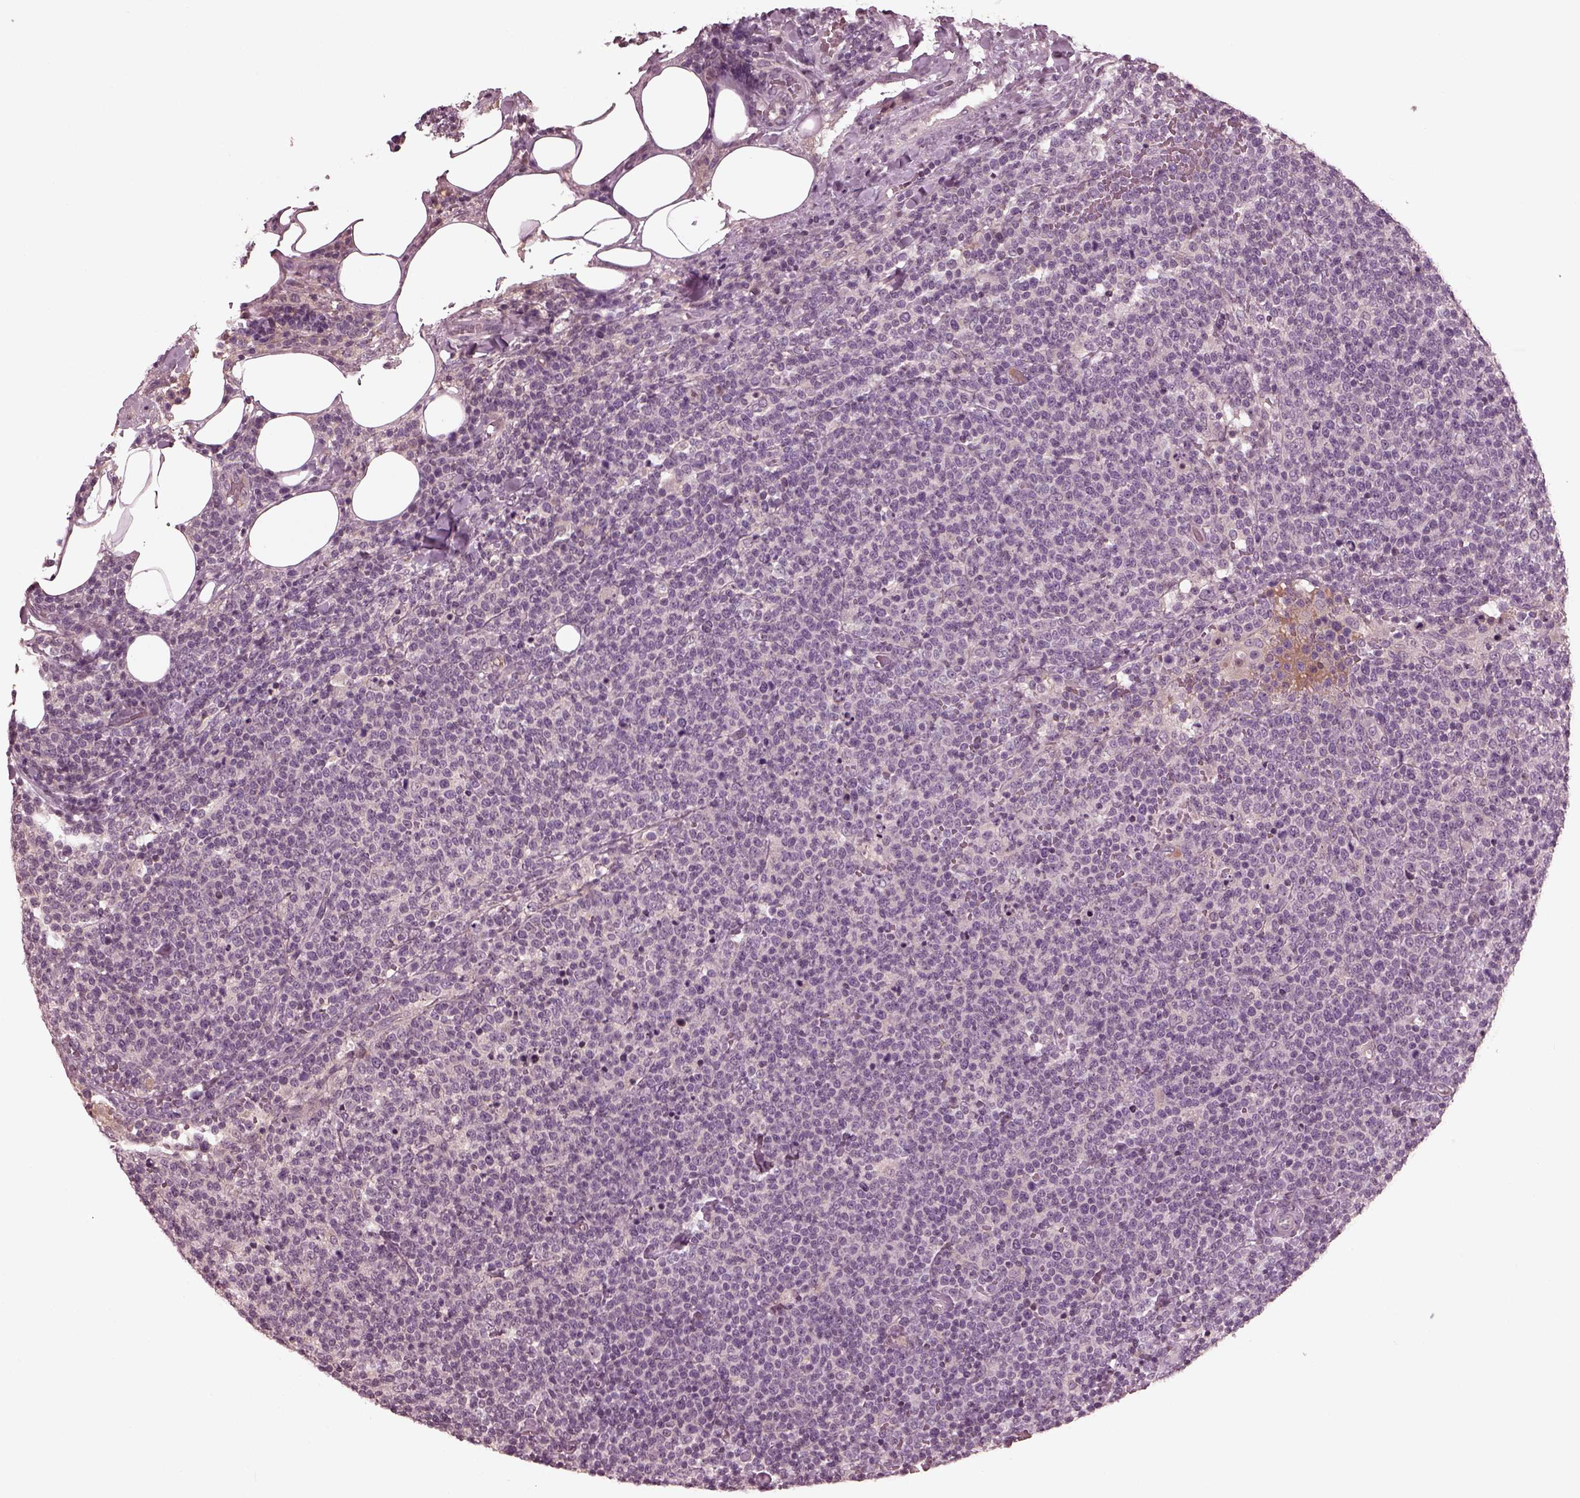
{"staining": {"intensity": "negative", "quantity": "none", "location": "none"}, "tissue": "lymphoma", "cell_type": "Tumor cells", "image_type": "cancer", "snomed": [{"axis": "morphology", "description": "Malignant lymphoma, non-Hodgkin's type, High grade"}, {"axis": "topography", "description": "Lymph node"}], "caption": "Protein analysis of malignant lymphoma, non-Hodgkin's type (high-grade) reveals no significant positivity in tumor cells. The staining is performed using DAB brown chromogen with nuclei counter-stained in using hematoxylin.", "gene": "PORCN", "patient": {"sex": "male", "age": 61}}